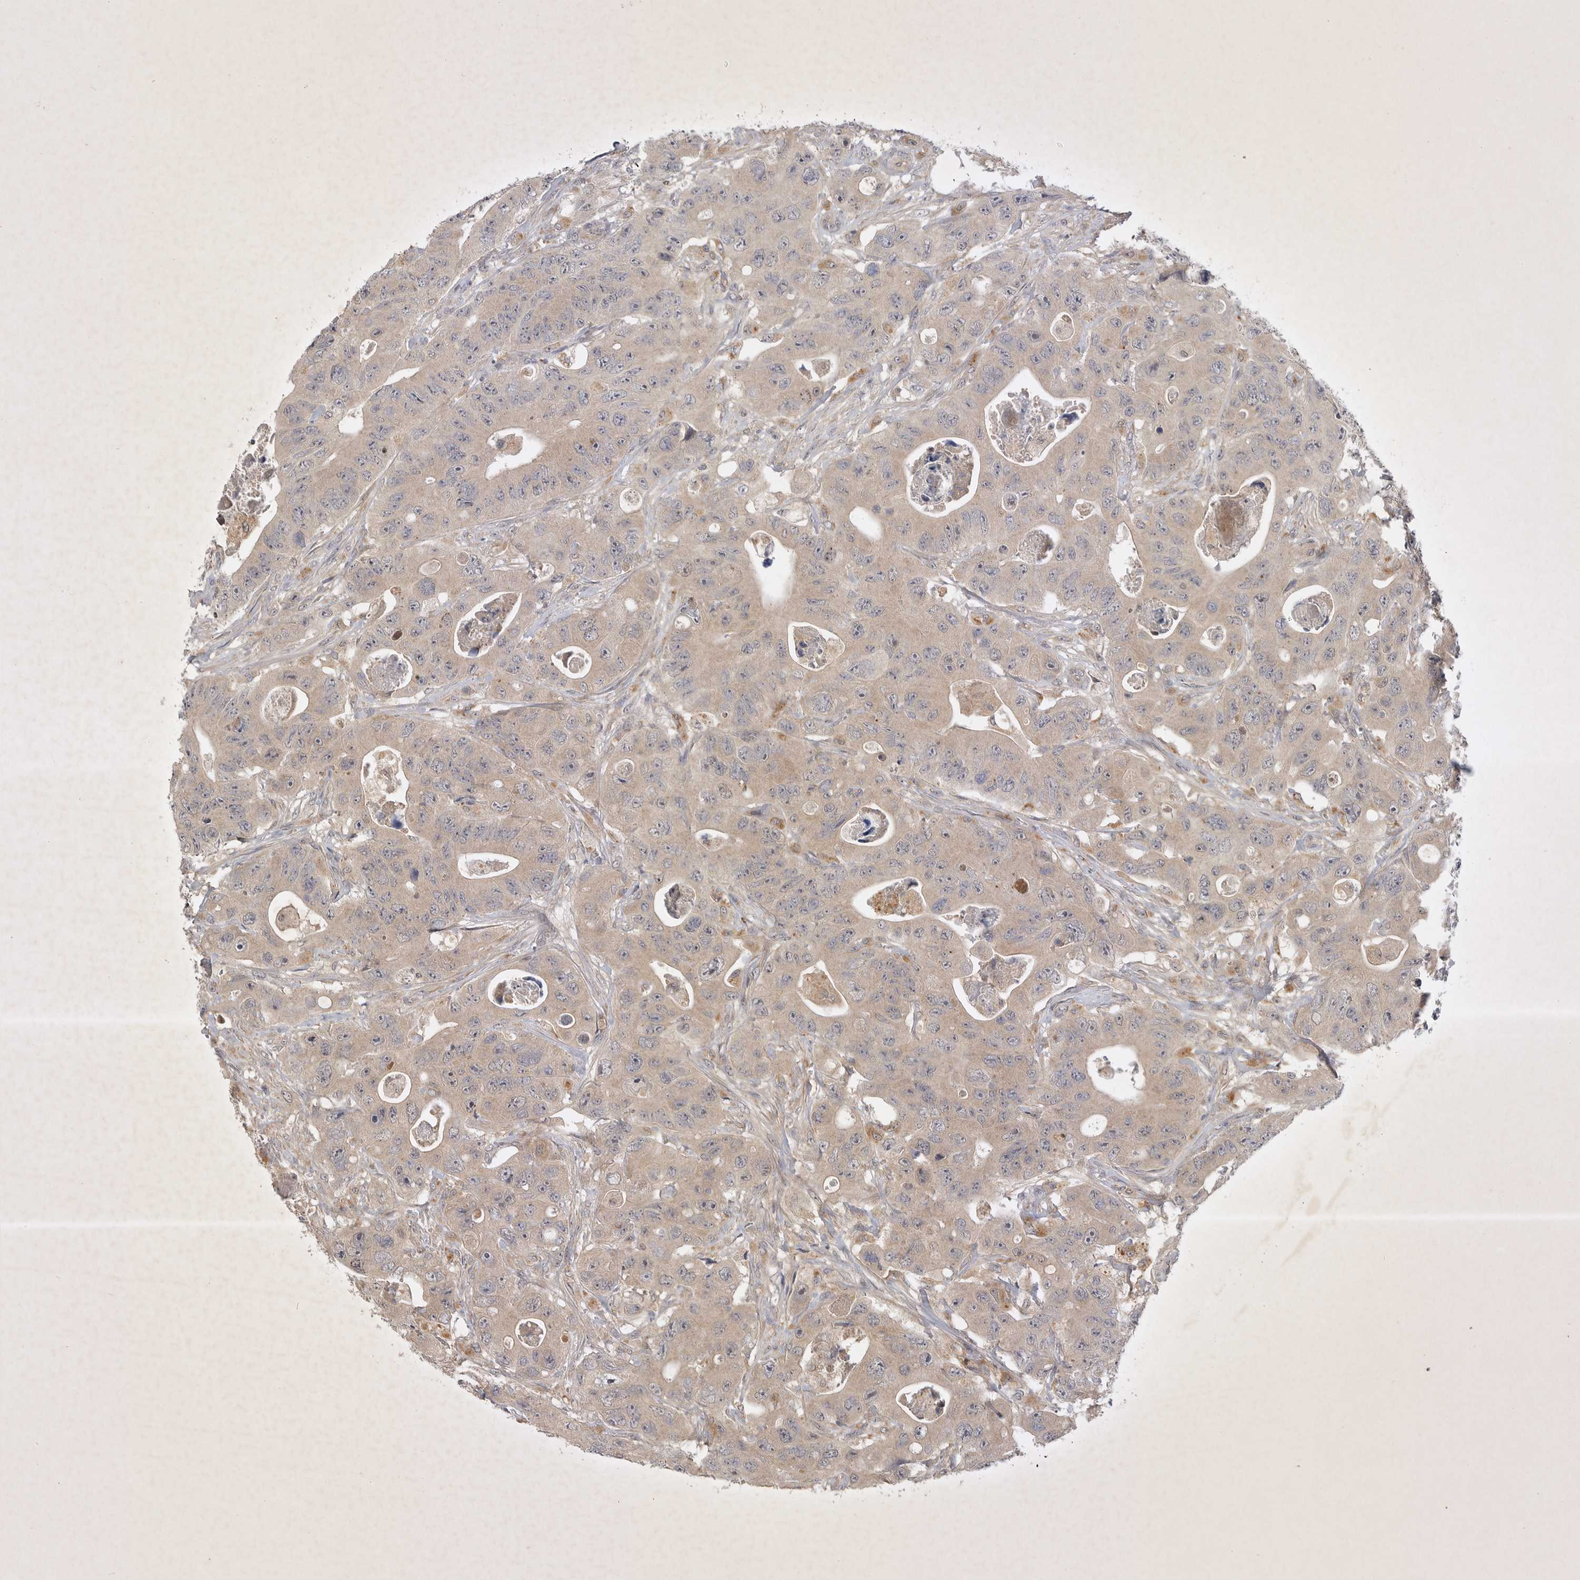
{"staining": {"intensity": "weak", "quantity": ">75%", "location": "cytoplasmic/membranous"}, "tissue": "colorectal cancer", "cell_type": "Tumor cells", "image_type": "cancer", "snomed": [{"axis": "morphology", "description": "Adenocarcinoma, NOS"}, {"axis": "topography", "description": "Colon"}], "caption": "The image exhibits immunohistochemical staining of colorectal cancer. There is weak cytoplasmic/membranous expression is appreciated in approximately >75% of tumor cells. Immunohistochemistry stains the protein in brown and the nuclei are stained blue.", "gene": "PTPDC1", "patient": {"sex": "female", "age": 46}}